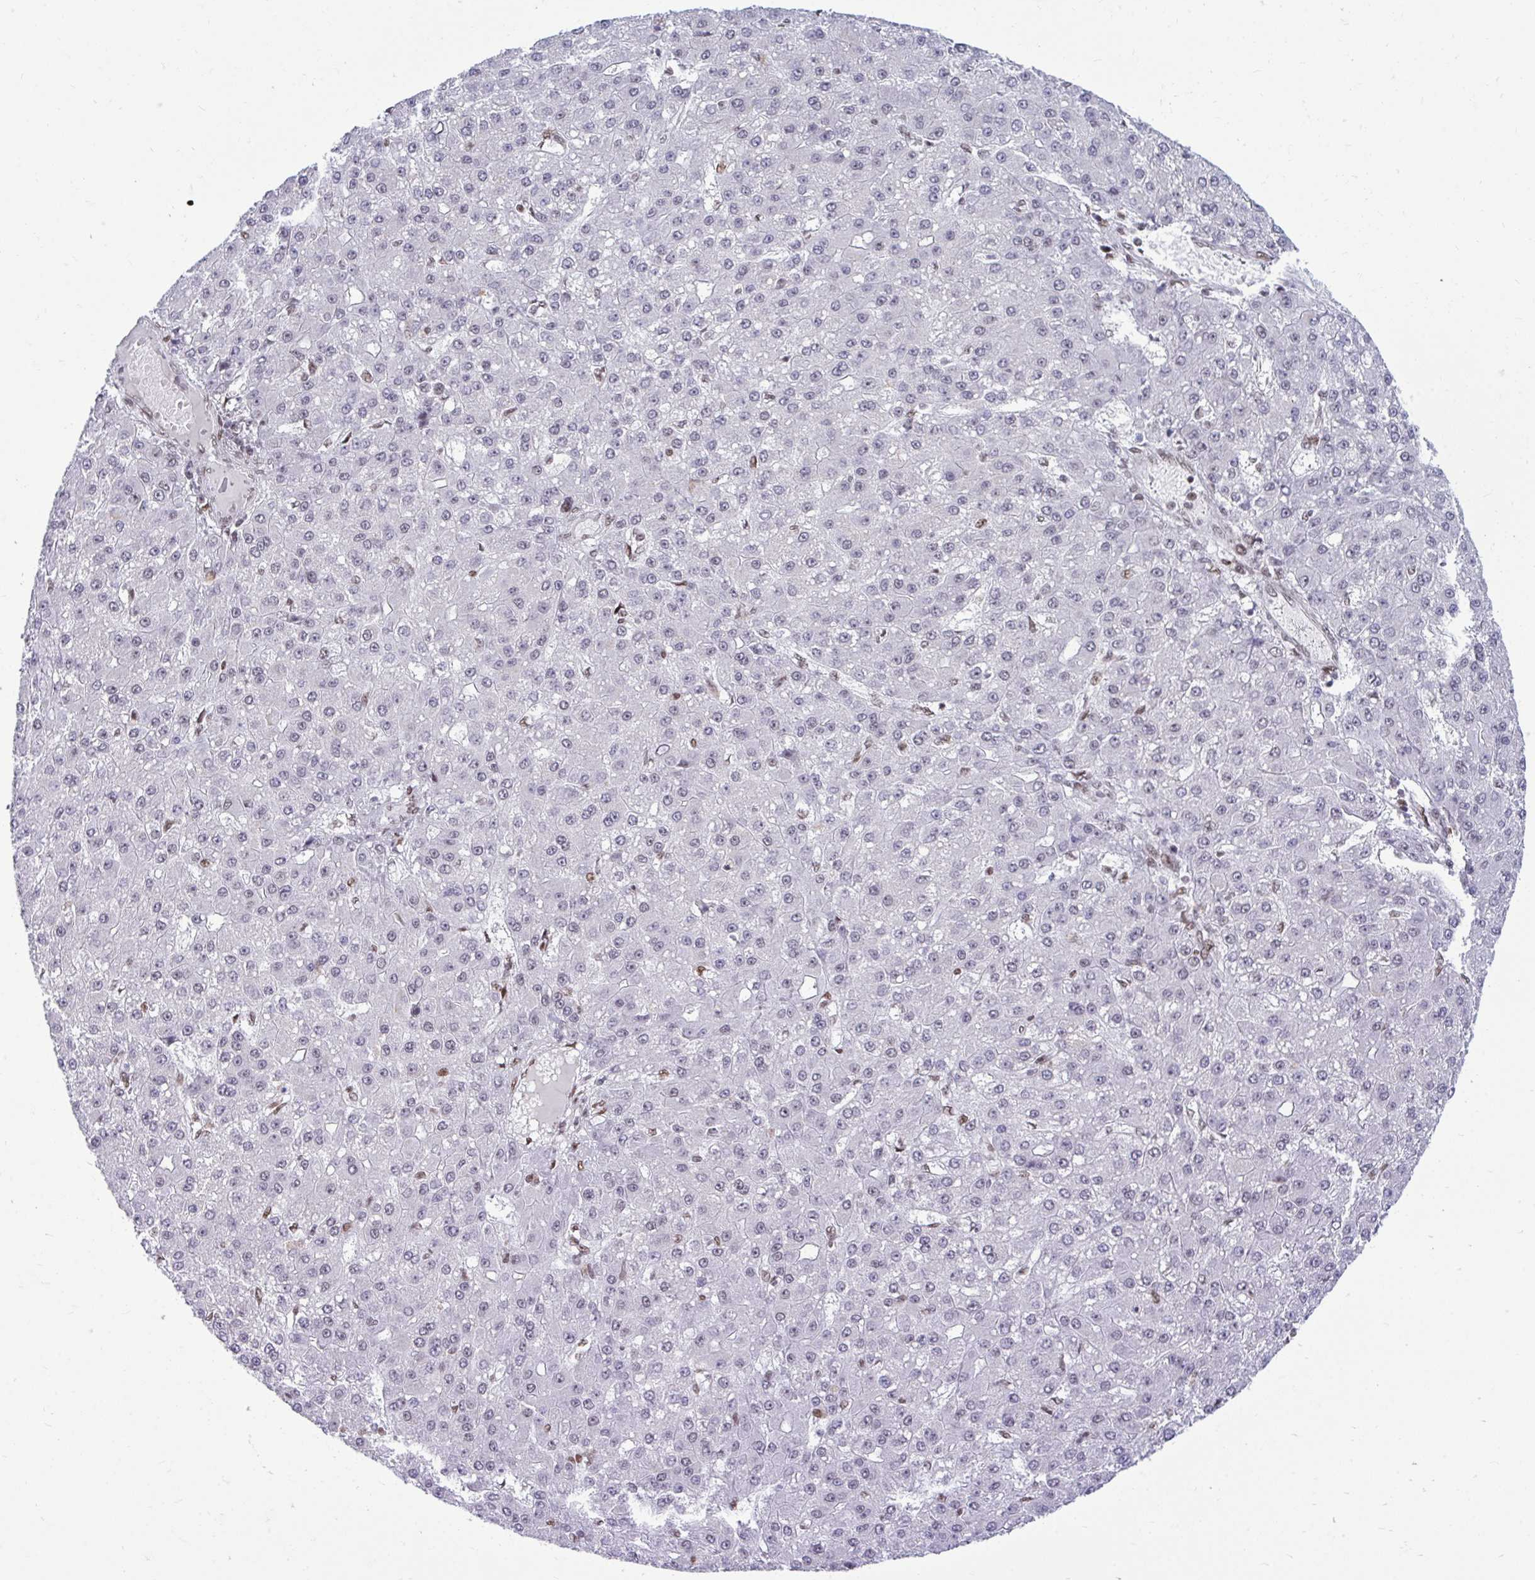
{"staining": {"intensity": "negative", "quantity": "none", "location": "none"}, "tissue": "liver cancer", "cell_type": "Tumor cells", "image_type": "cancer", "snomed": [{"axis": "morphology", "description": "Carcinoma, Hepatocellular, NOS"}, {"axis": "topography", "description": "Liver"}], "caption": "Tumor cells show no significant staining in liver hepatocellular carcinoma.", "gene": "CDYL", "patient": {"sex": "male", "age": 67}}